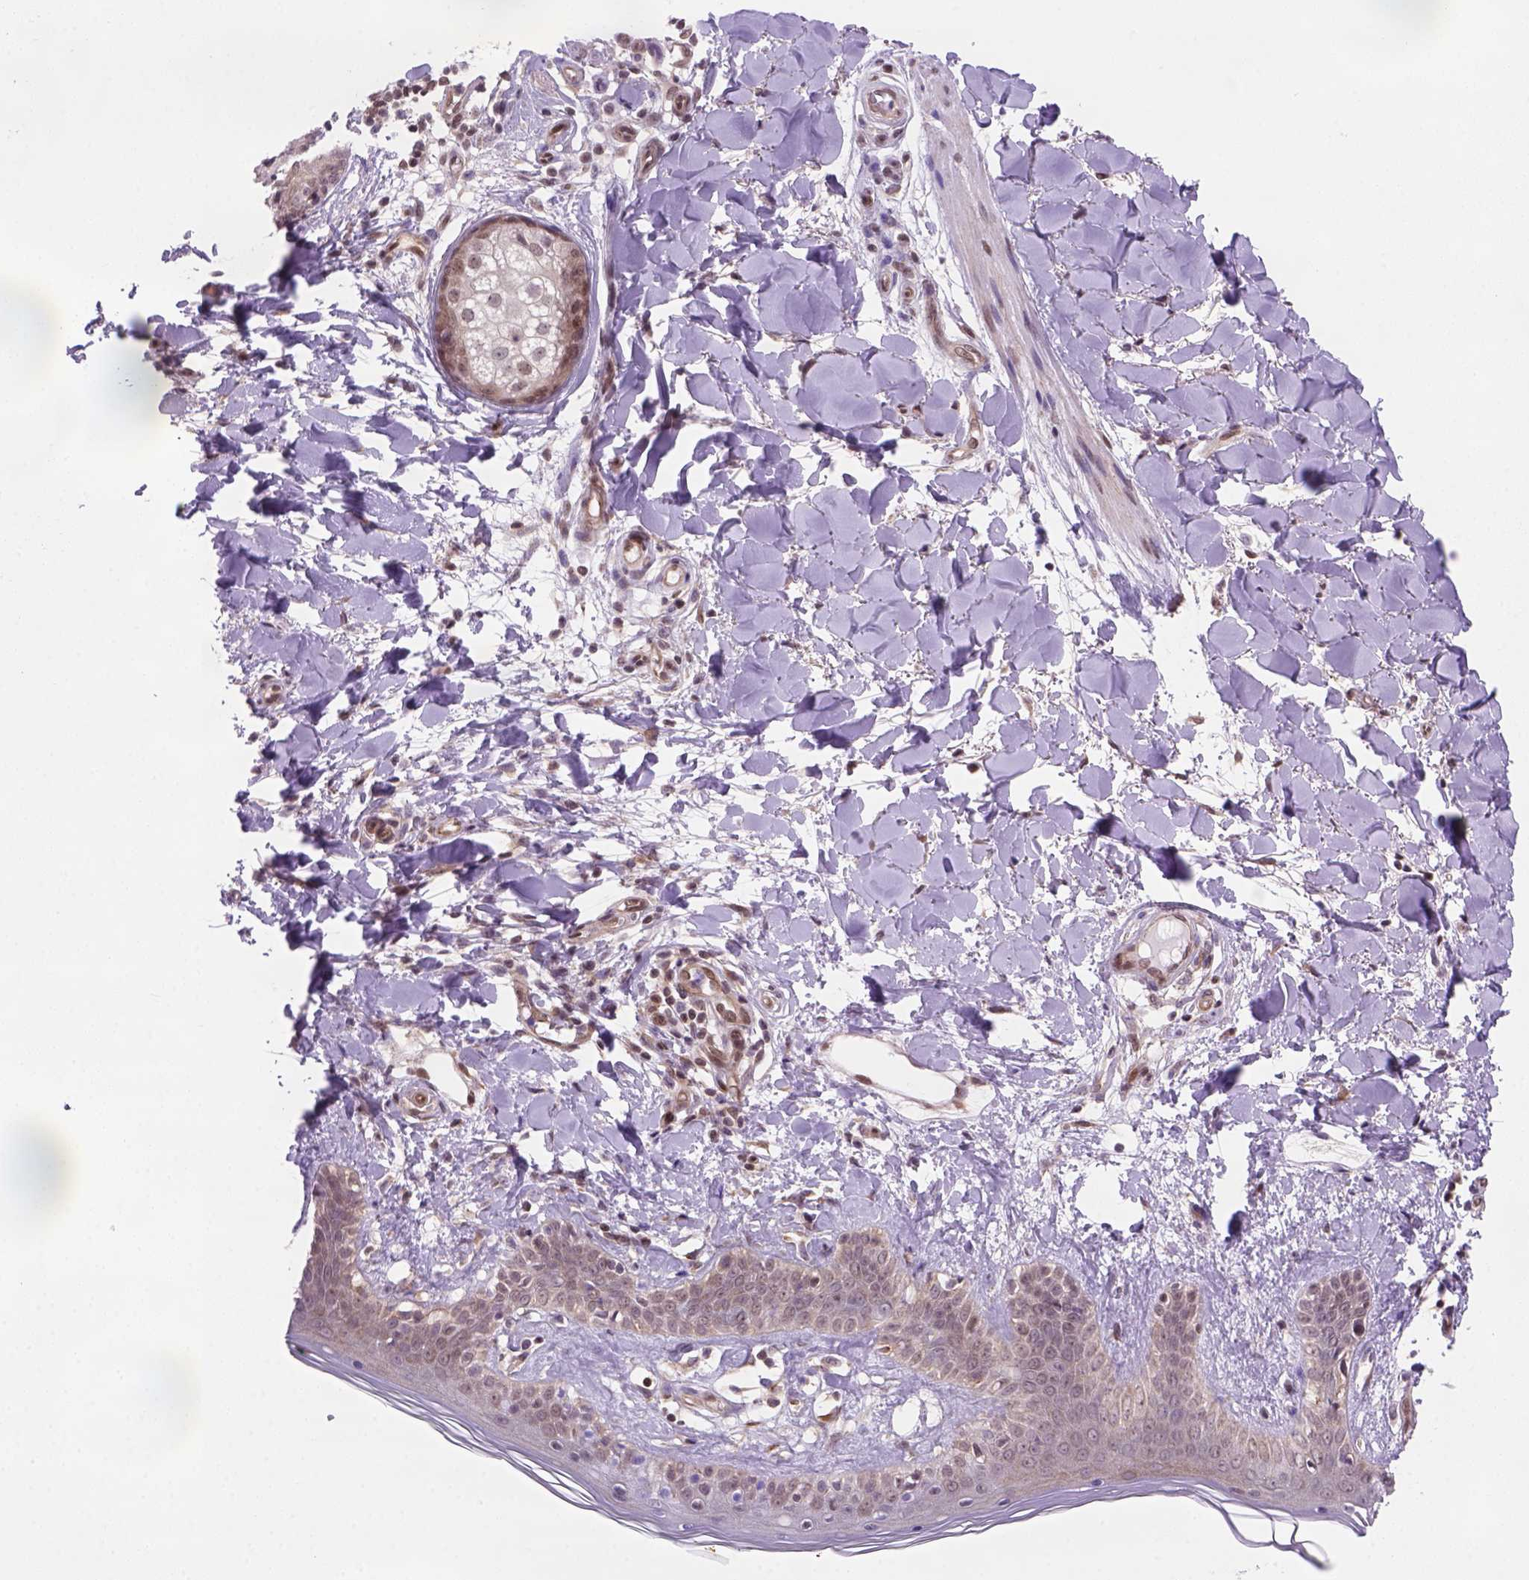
{"staining": {"intensity": "moderate", "quantity": "<25%", "location": "nuclear"}, "tissue": "skin", "cell_type": "Fibroblasts", "image_type": "normal", "snomed": [{"axis": "morphology", "description": "Normal tissue, NOS"}, {"axis": "topography", "description": "Skin"}], "caption": "Protein expression by immunohistochemistry reveals moderate nuclear positivity in about <25% of fibroblasts in unremarkable skin.", "gene": "MGMT", "patient": {"sex": "female", "age": 34}}